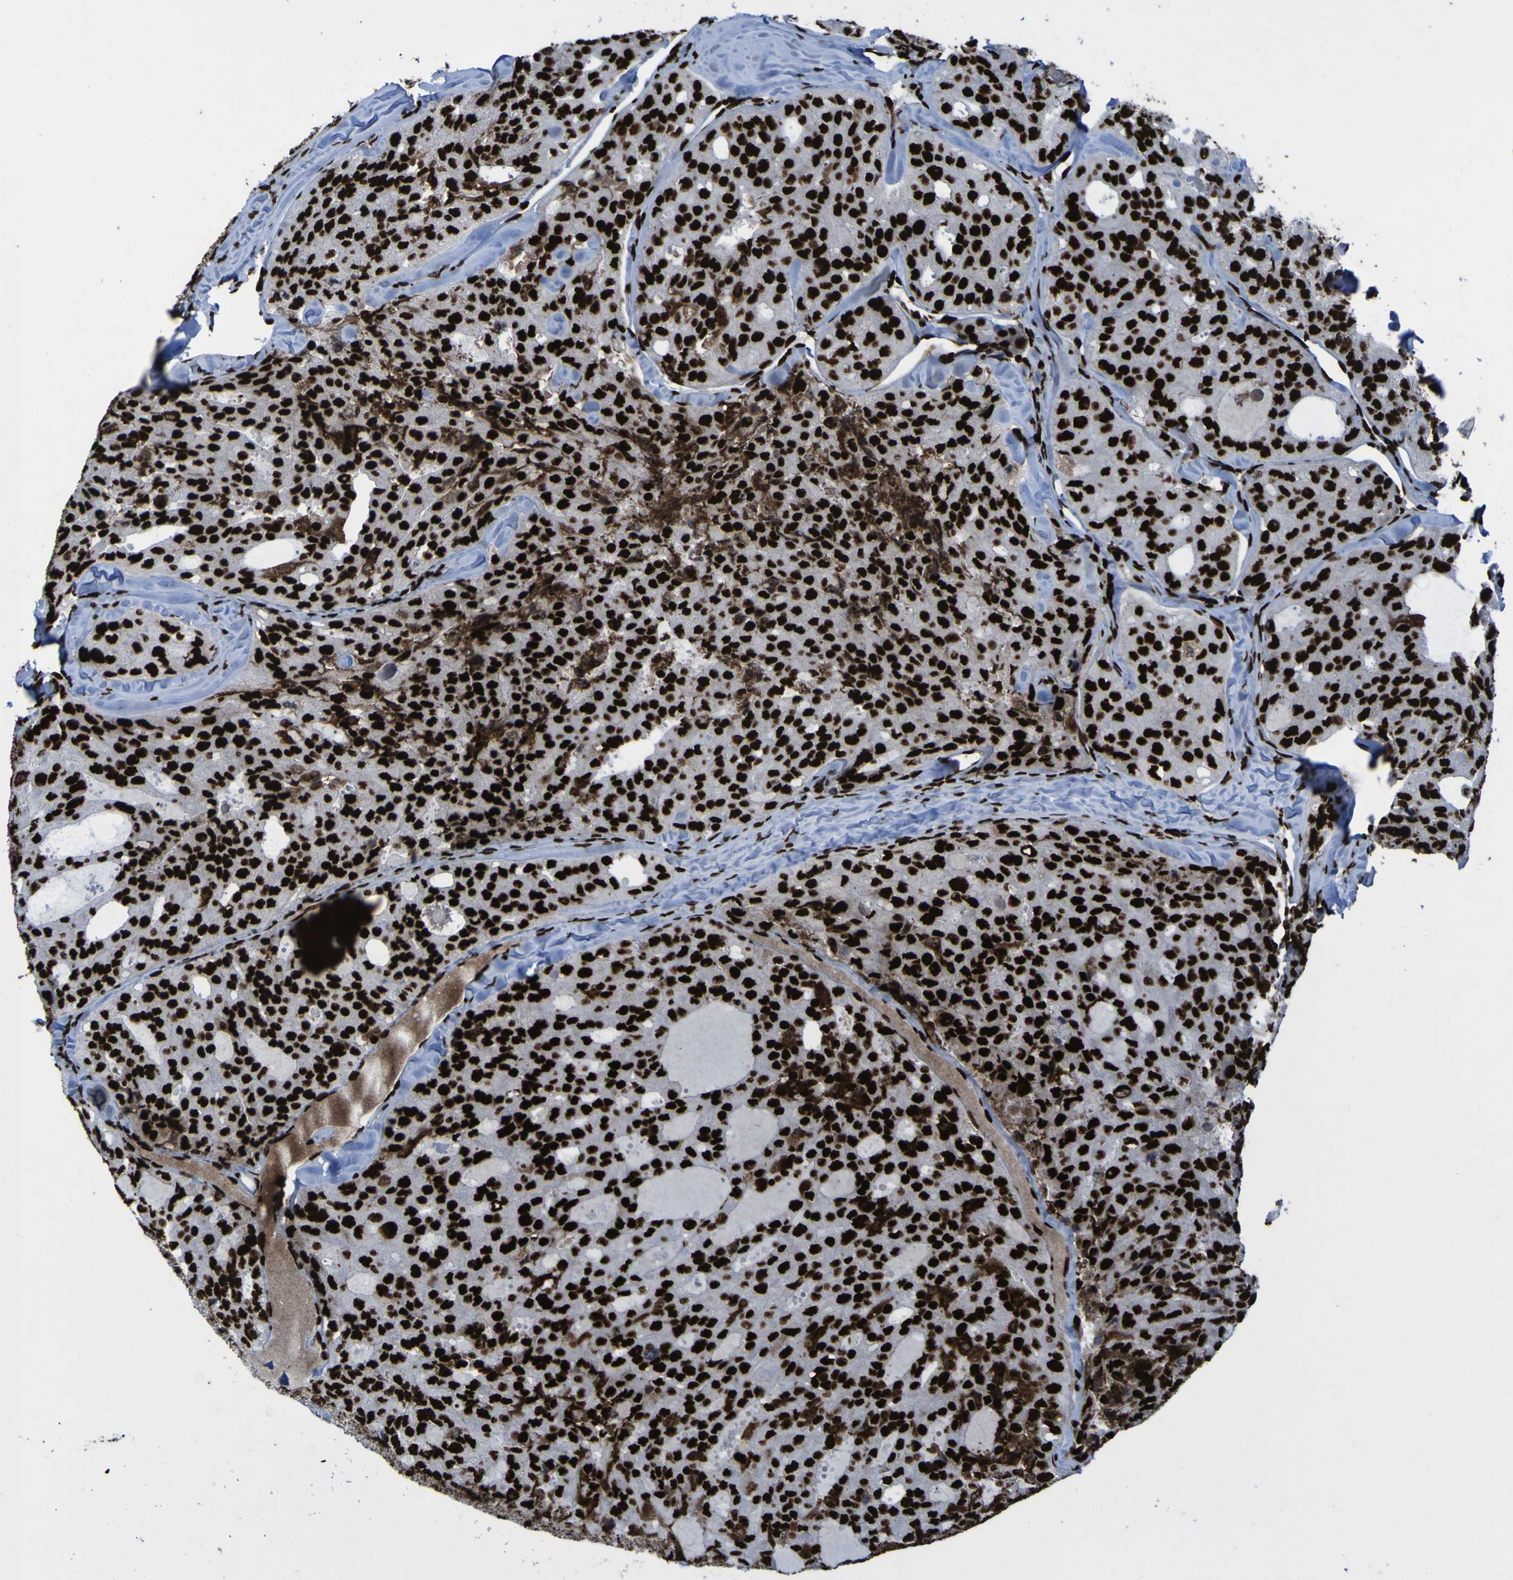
{"staining": {"intensity": "strong", "quantity": ">75%", "location": "nuclear"}, "tissue": "thyroid cancer", "cell_type": "Tumor cells", "image_type": "cancer", "snomed": [{"axis": "morphology", "description": "Follicular adenoma carcinoma, NOS"}, {"axis": "topography", "description": "Thyroid gland"}], "caption": "The photomicrograph shows staining of thyroid follicular adenoma carcinoma, revealing strong nuclear protein staining (brown color) within tumor cells. Nuclei are stained in blue.", "gene": "NPM1", "patient": {"sex": "male", "age": 75}}